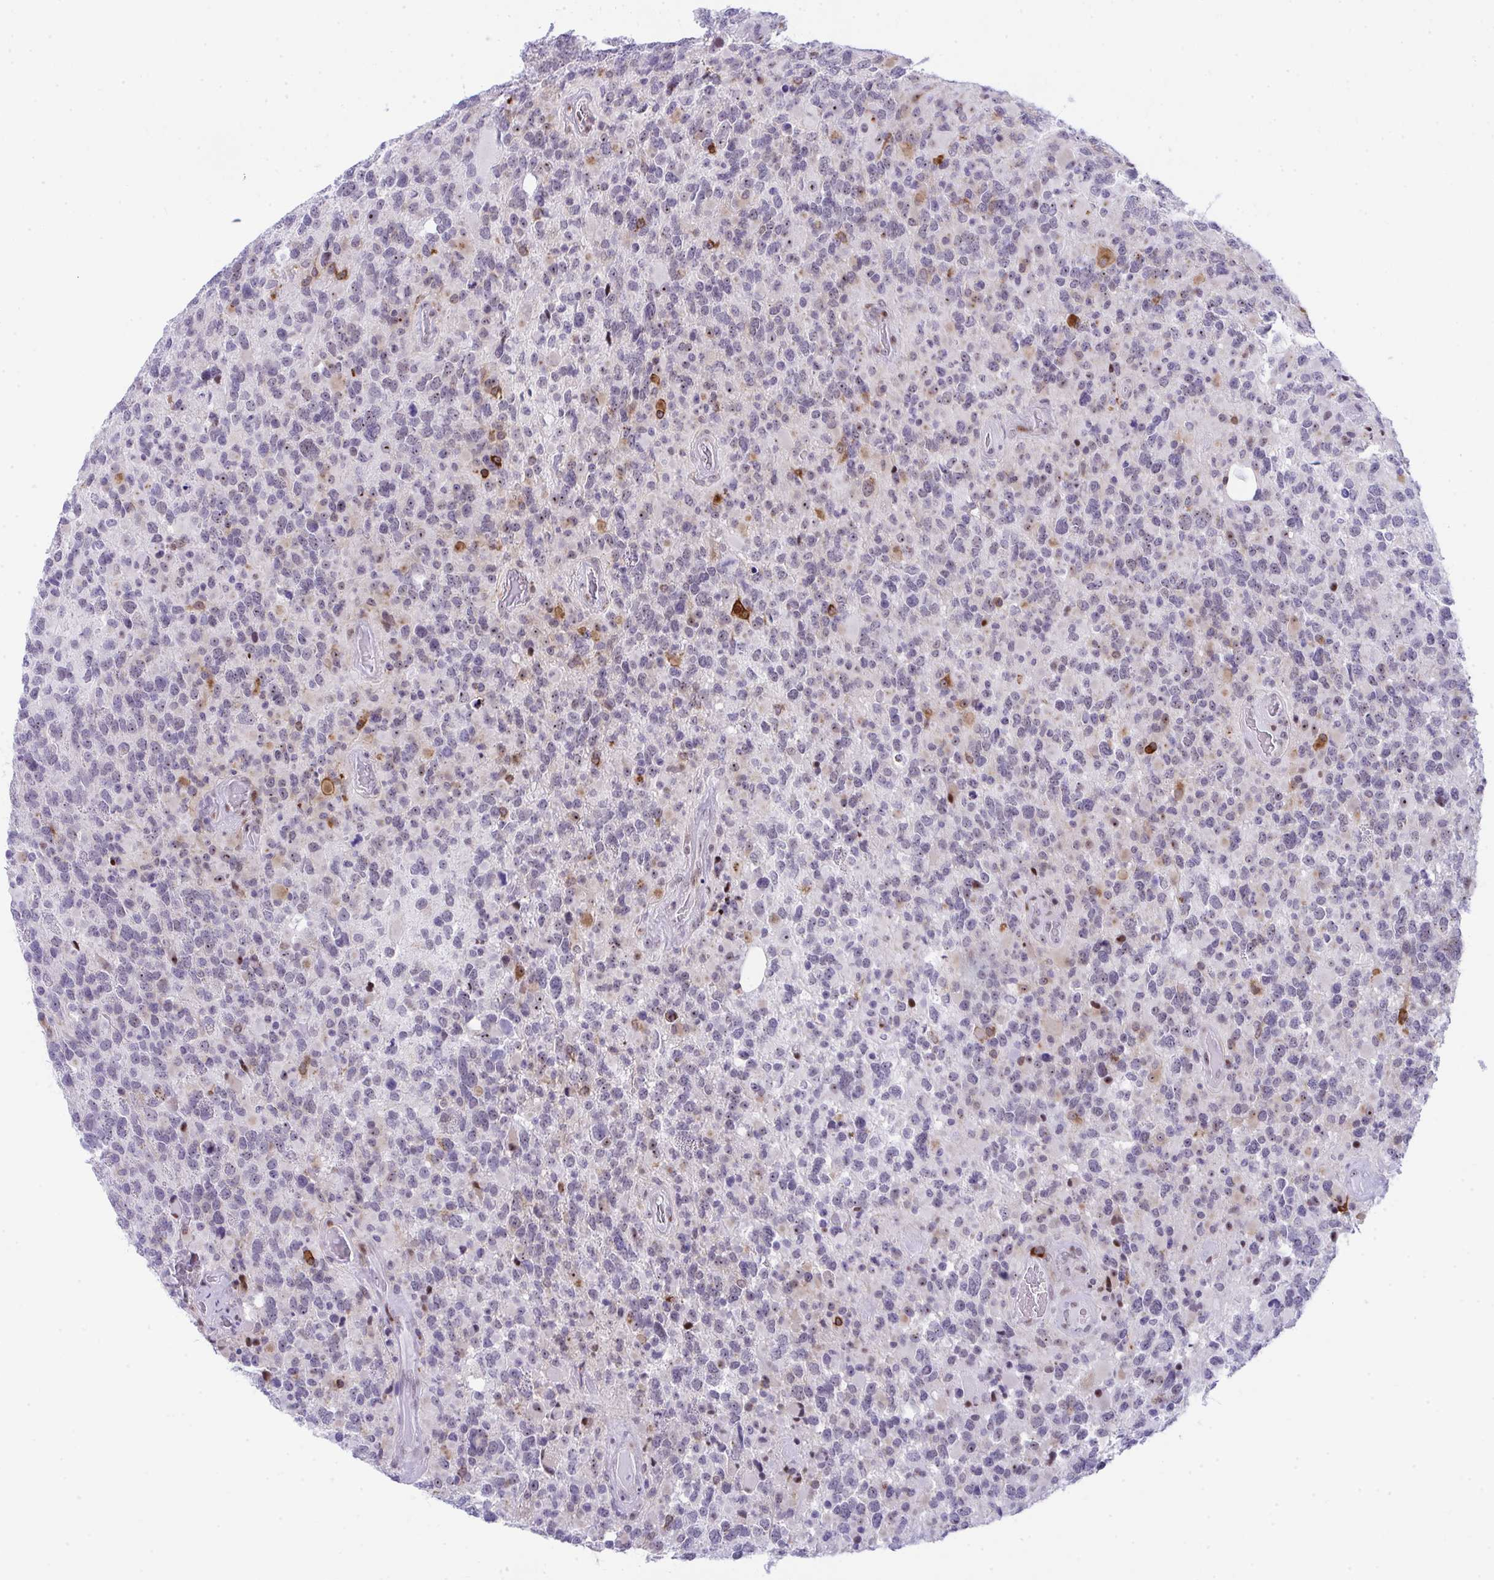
{"staining": {"intensity": "negative", "quantity": "none", "location": "none"}, "tissue": "glioma", "cell_type": "Tumor cells", "image_type": "cancer", "snomed": [{"axis": "morphology", "description": "Glioma, malignant, High grade"}, {"axis": "topography", "description": "Brain"}], "caption": "High magnification brightfield microscopy of glioma stained with DAB (3,3'-diaminobenzidine) (brown) and counterstained with hematoxylin (blue): tumor cells show no significant staining.", "gene": "GLDN", "patient": {"sex": "female", "age": 40}}